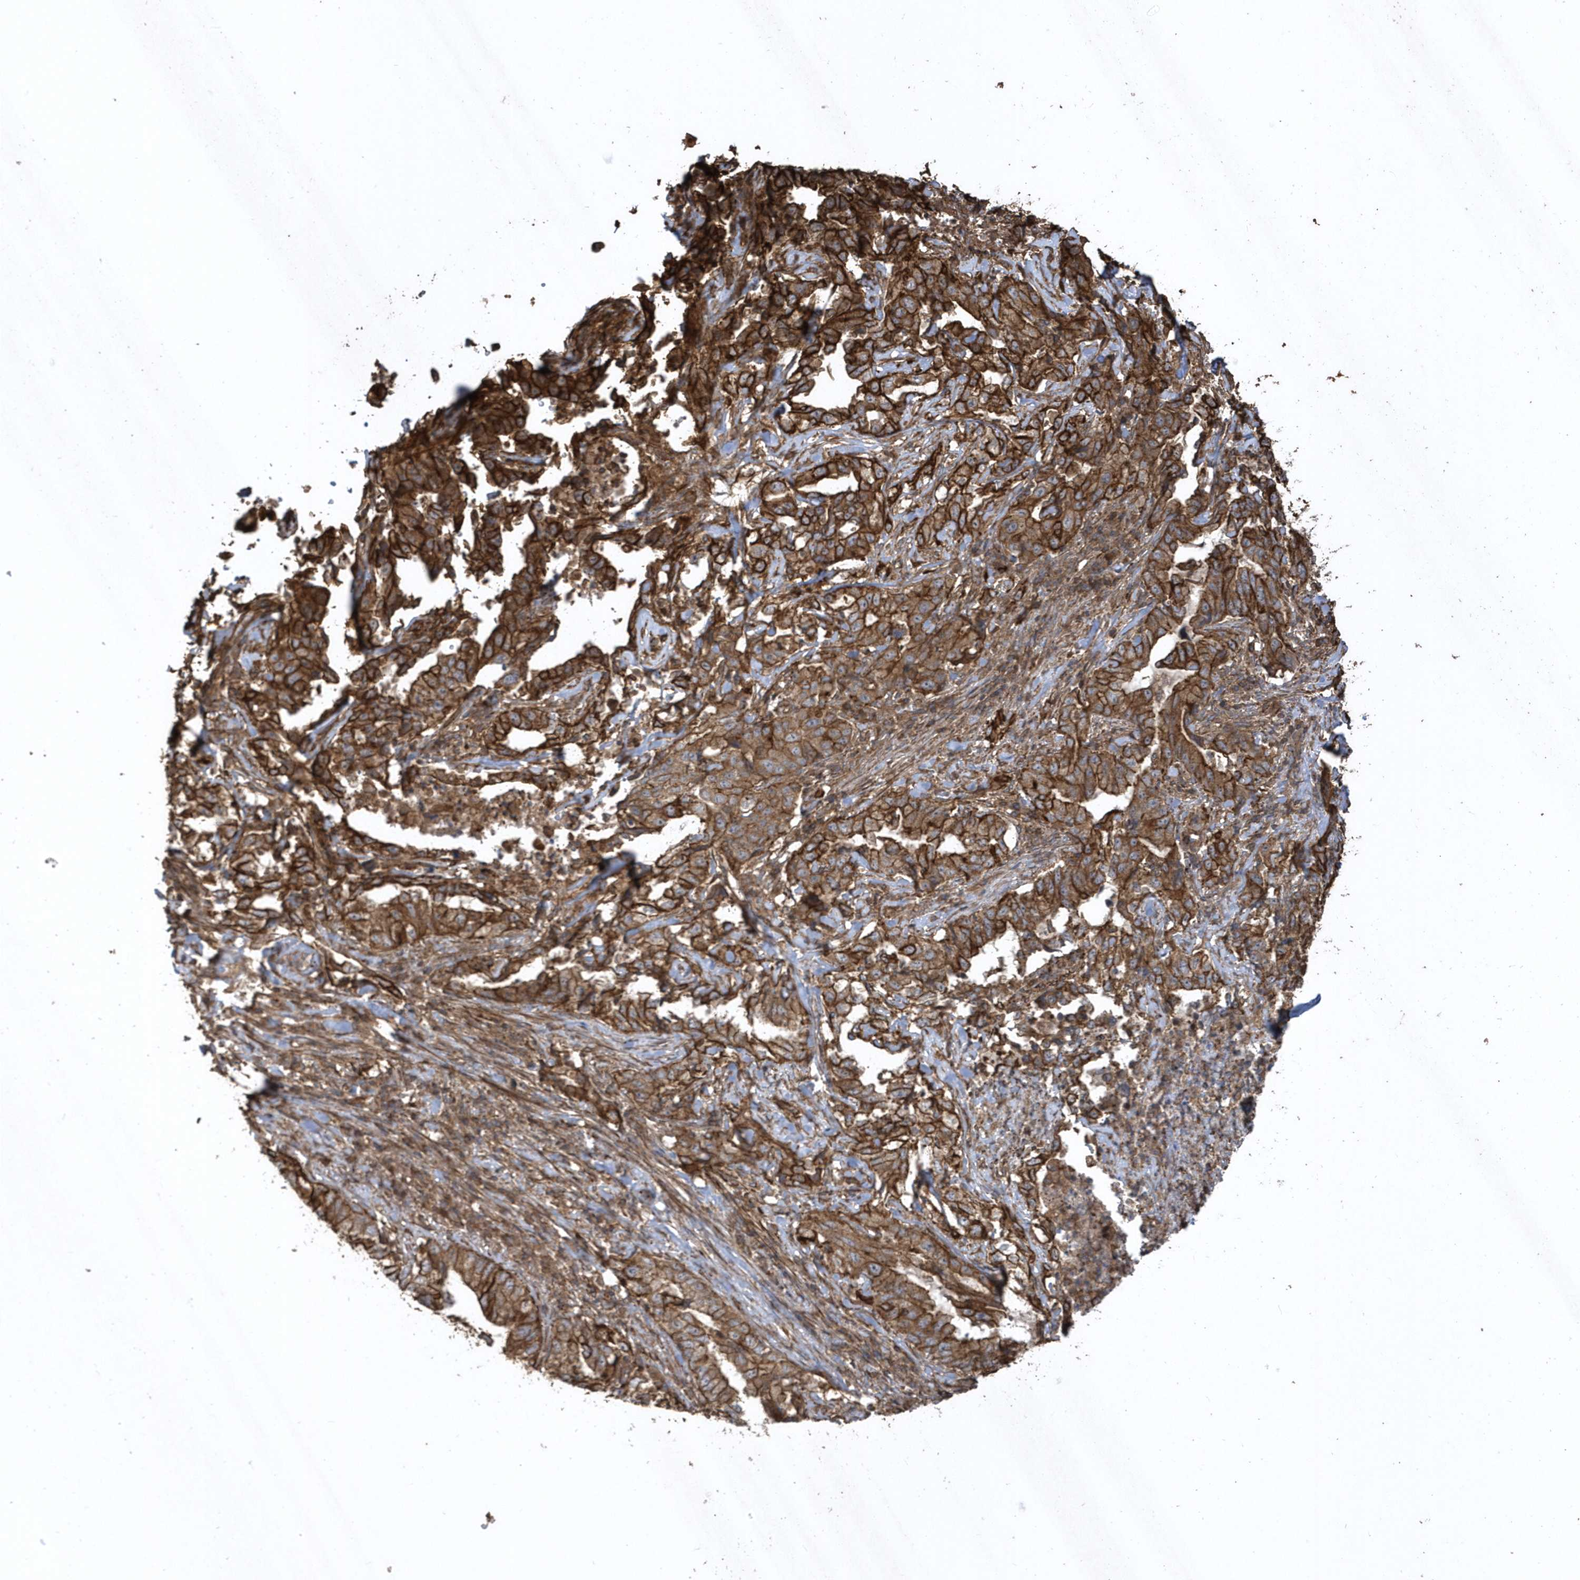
{"staining": {"intensity": "strong", "quantity": ">75%", "location": "cytoplasmic/membranous"}, "tissue": "lung cancer", "cell_type": "Tumor cells", "image_type": "cancer", "snomed": [{"axis": "morphology", "description": "Adenocarcinoma, NOS"}, {"axis": "topography", "description": "Lung"}], "caption": "Adenocarcinoma (lung) stained with DAB immunohistochemistry exhibits high levels of strong cytoplasmic/membranous positivity in about >75% of tumor cells. The protein is stained brown, and the nuclei are stained in blue (DAB (3,3'-diaminobenzidine) IHC with brightfield microscopy, high magnification).", "gene": "SENP8", "patient": {"sex": "female", "age": 51}}